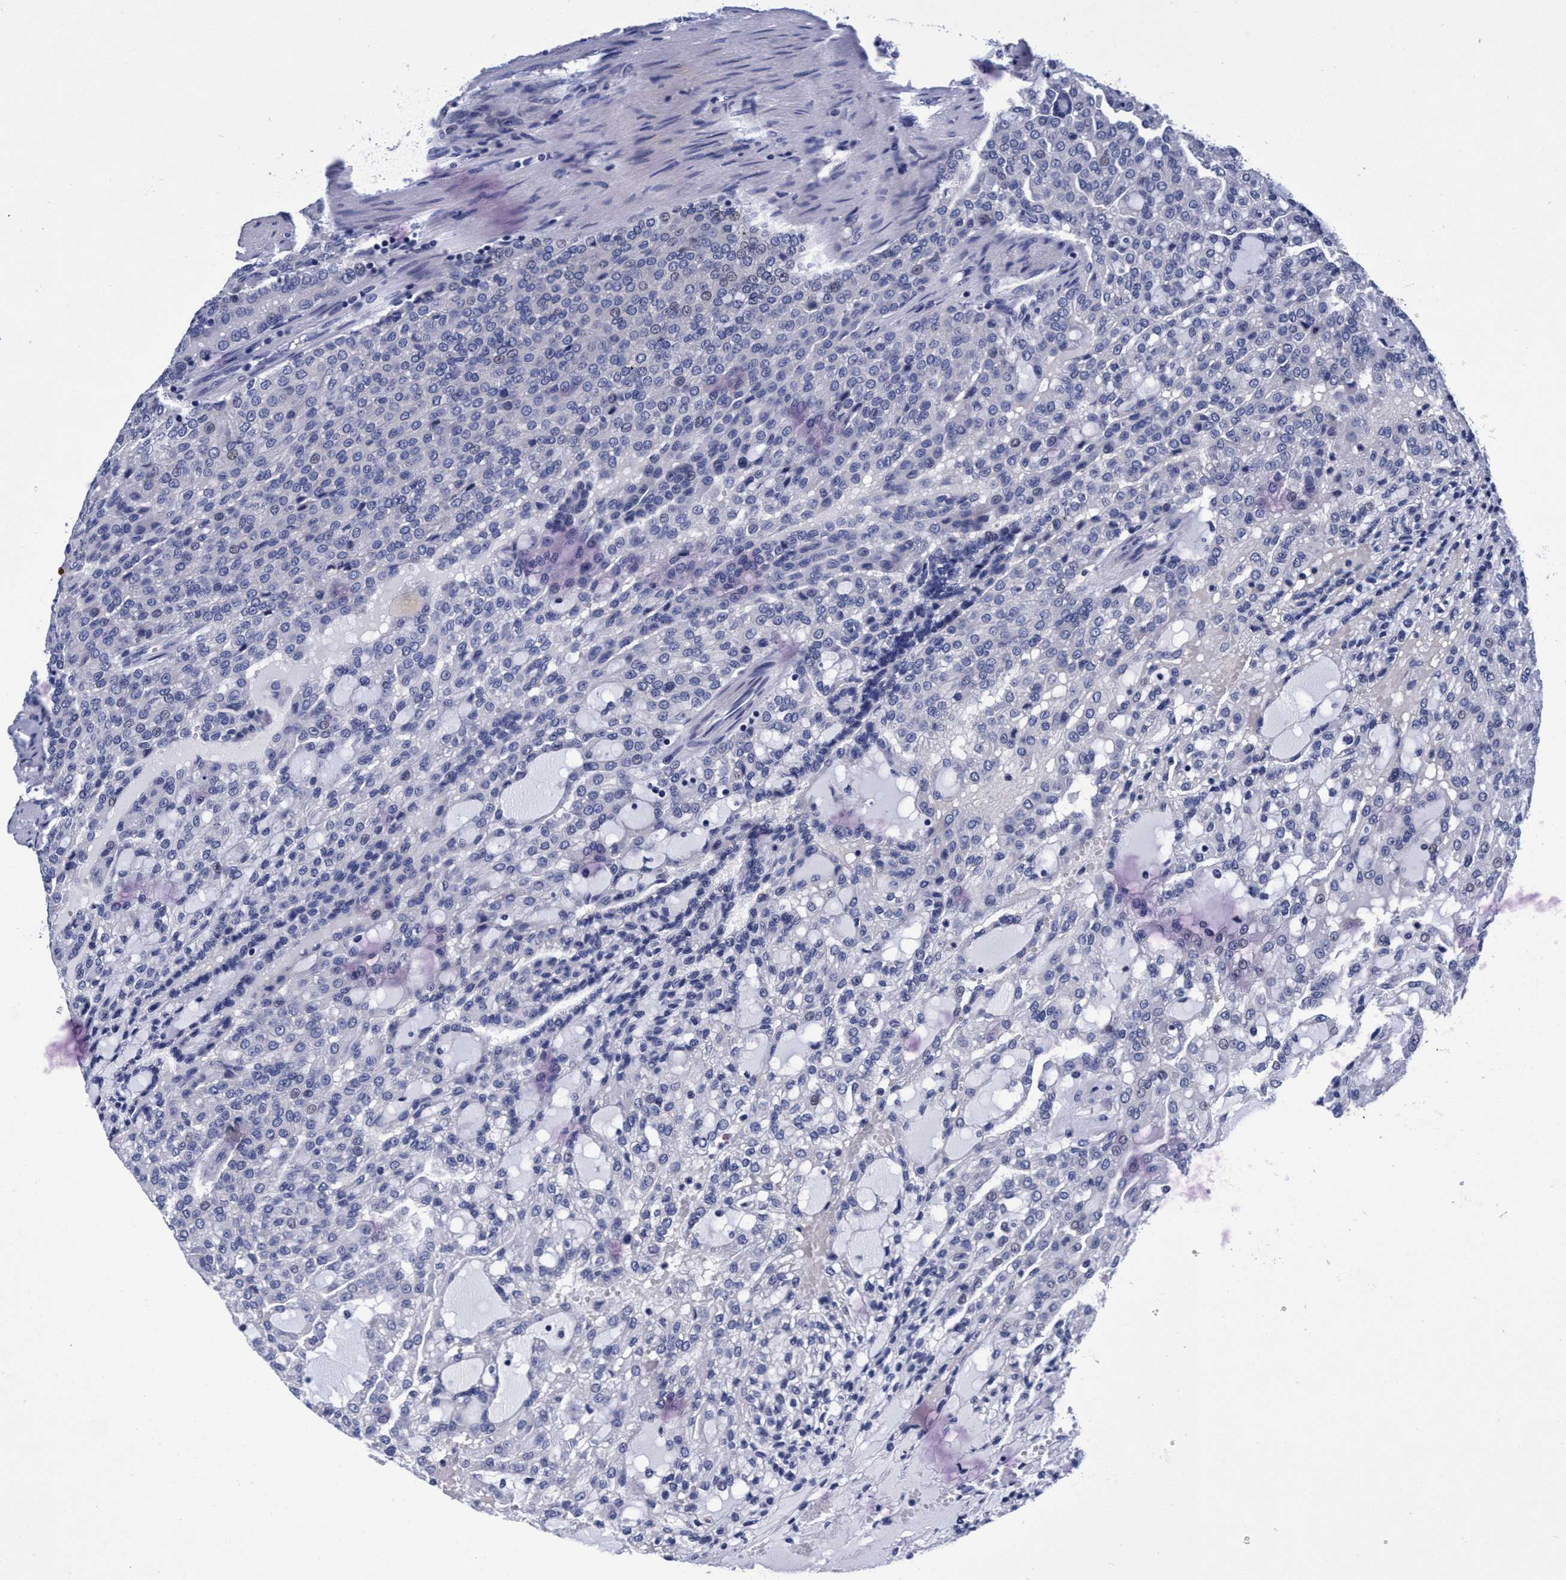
{"staining": {"intensity": "negative", "quantity": "none", "location": "none"}, "tissue": "renal cancer", "cell_type": "Tumor cells", "image_type": "cancer", "snomed": [{"axis": "morphology", "description": "Adenocarcinoma, NOS"}, {"axis": "topography", "description": "Kidney"}], "caption": "An immunohistochemistry (IHC) photomicrograph of renal adenocarcinoma is shown. There is no staining in tumor cells of renal adenocarcinoma.", "gene": "PLPPR1", "patient": {"sex": "male", "age": 63}}